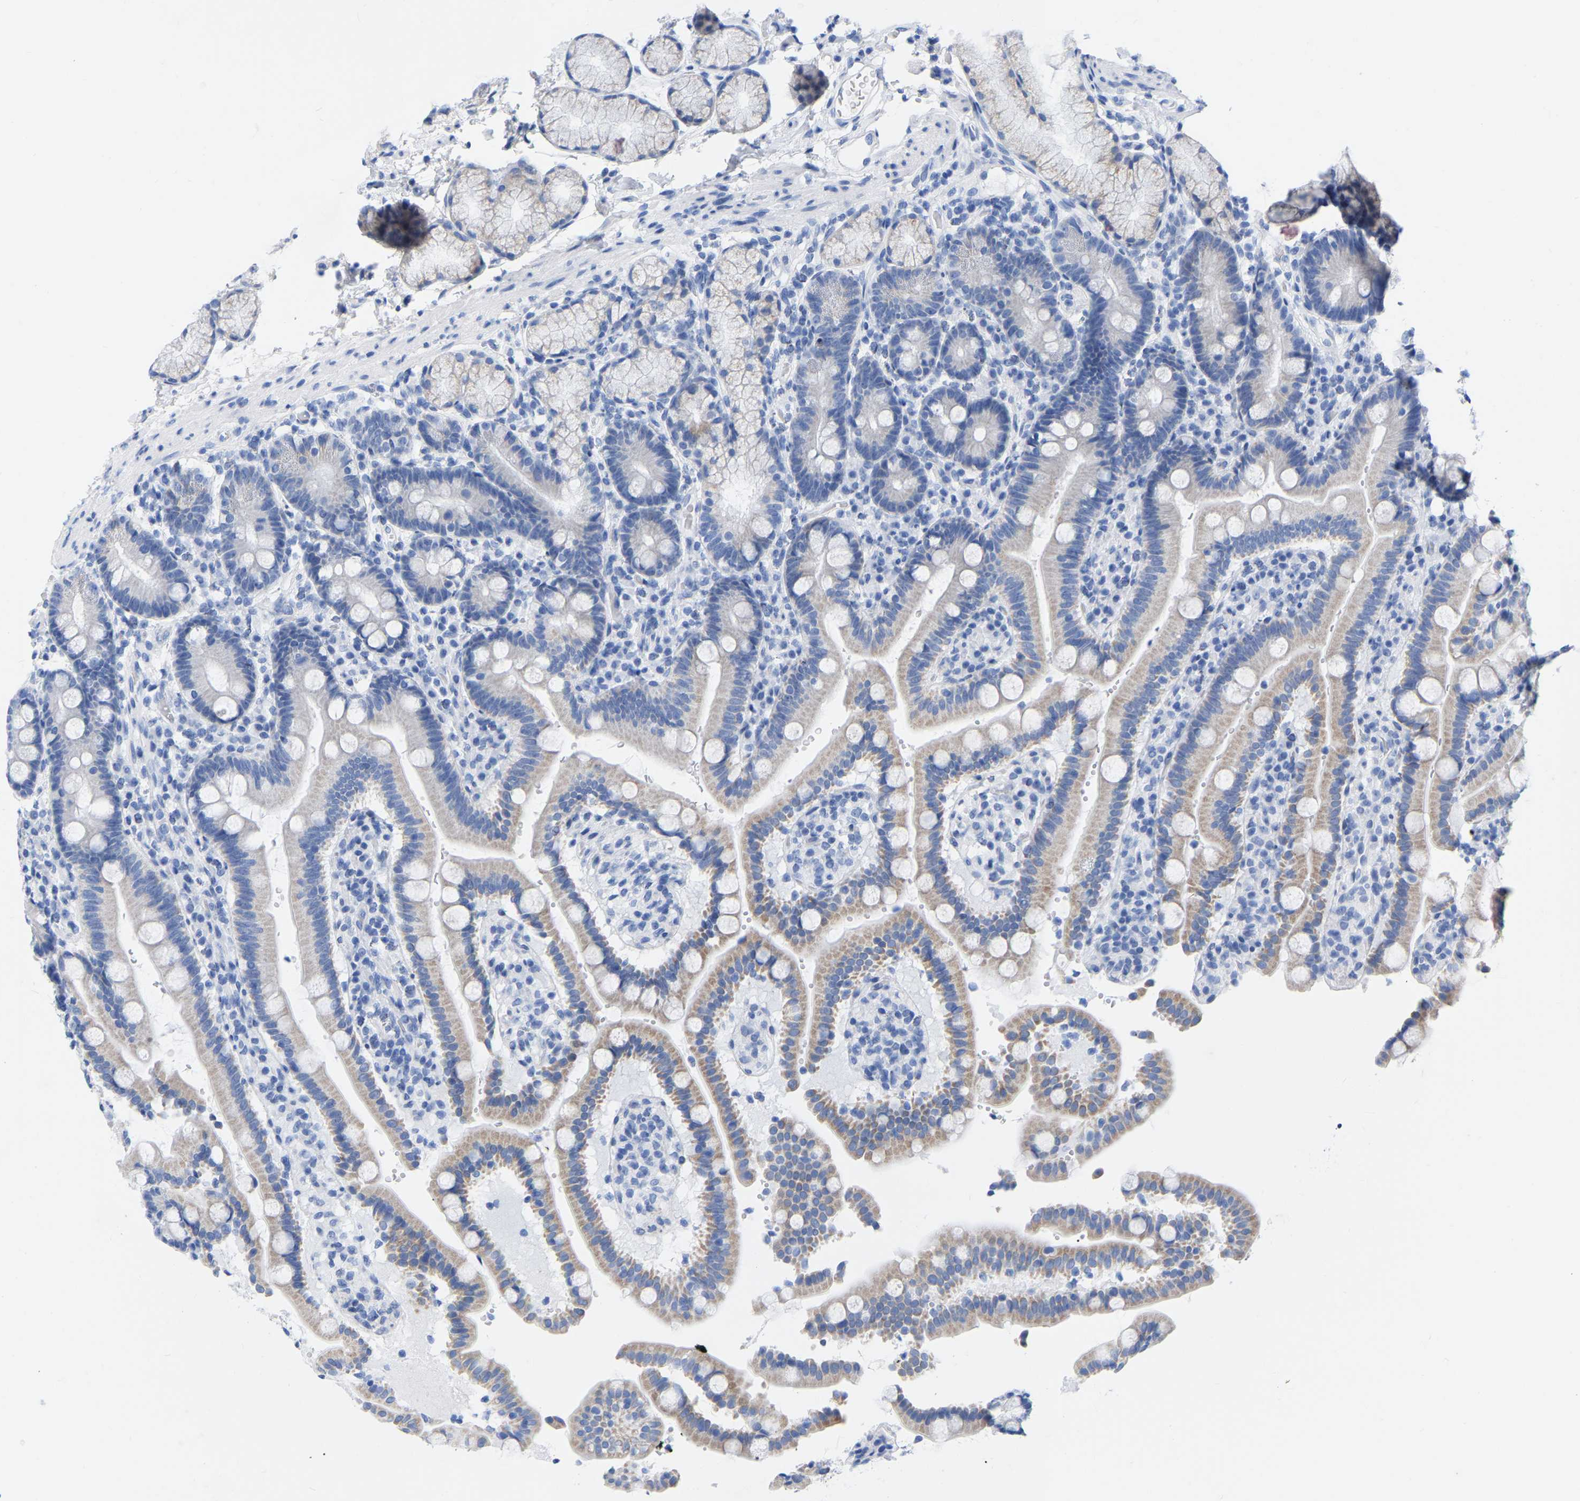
{"staining": {"intensity": "weak", "quantity": "25%-75%", "location": "cytoplasmic/membranous"}, "tissue": "duodenum", "cell_type": "Glandular cells", "image_type": "normal", "snomed": [{"axis": "morphology", "description": "Normal tissue, NOS"}, {"axis": "topography", "description": "Small intestine, NOS"}], "caption": "Glandular cells show low levels of weak cytoplasmic/membranous positivity in approximately 25%-75% of cells in normal human duodenum. (DAB (3,3'-diaminobenzidine) IHC with brightfield microscopy, high magnification).", "gene": "ZNF629", "patient": {"sex": "female", "age": 71}}